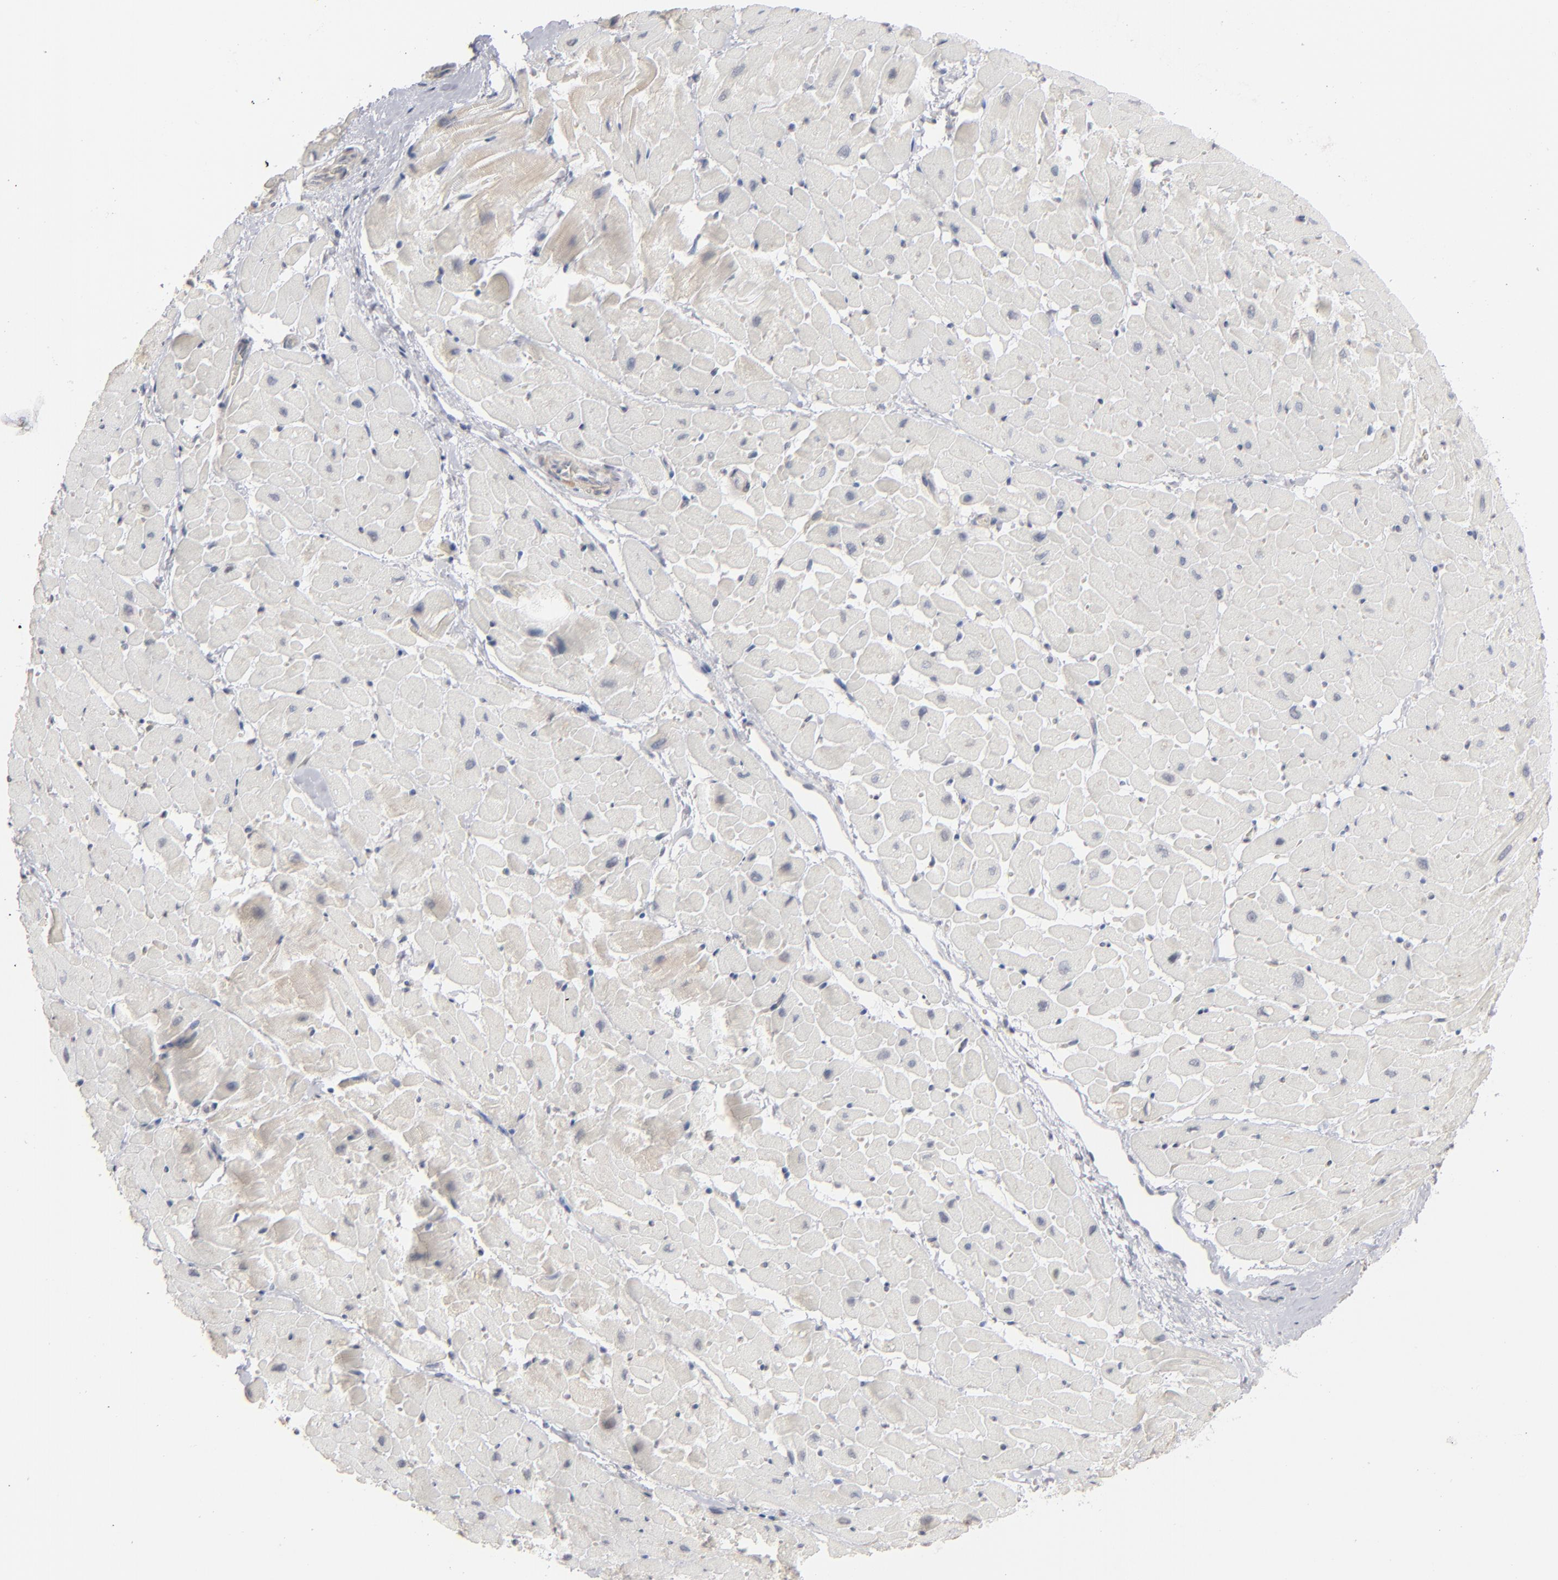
{"staining": {"intensity": "negative", "quantity": "none", "location": "none"}, "tissue": "heart muscle", "cell_type": "Cardiomyocytes", "image_type": "normal", "snomed": [{"axis": "morphology", "description": "Normal tissue, NOS"}, {"axis": "topography", "description": "Heart"}], "caption": "This micrograph is of normal heart muscle stained with immunohistochemistry (IHC) to label a protein in brown with the nuclei are counter-stained blue. There is no positivity in cardiomyocytes. (Immunohistochemistry, brightfield microscopy, high magnification).", "gene": "STAT4", "patient": {"sex": "male", "age": 45}}